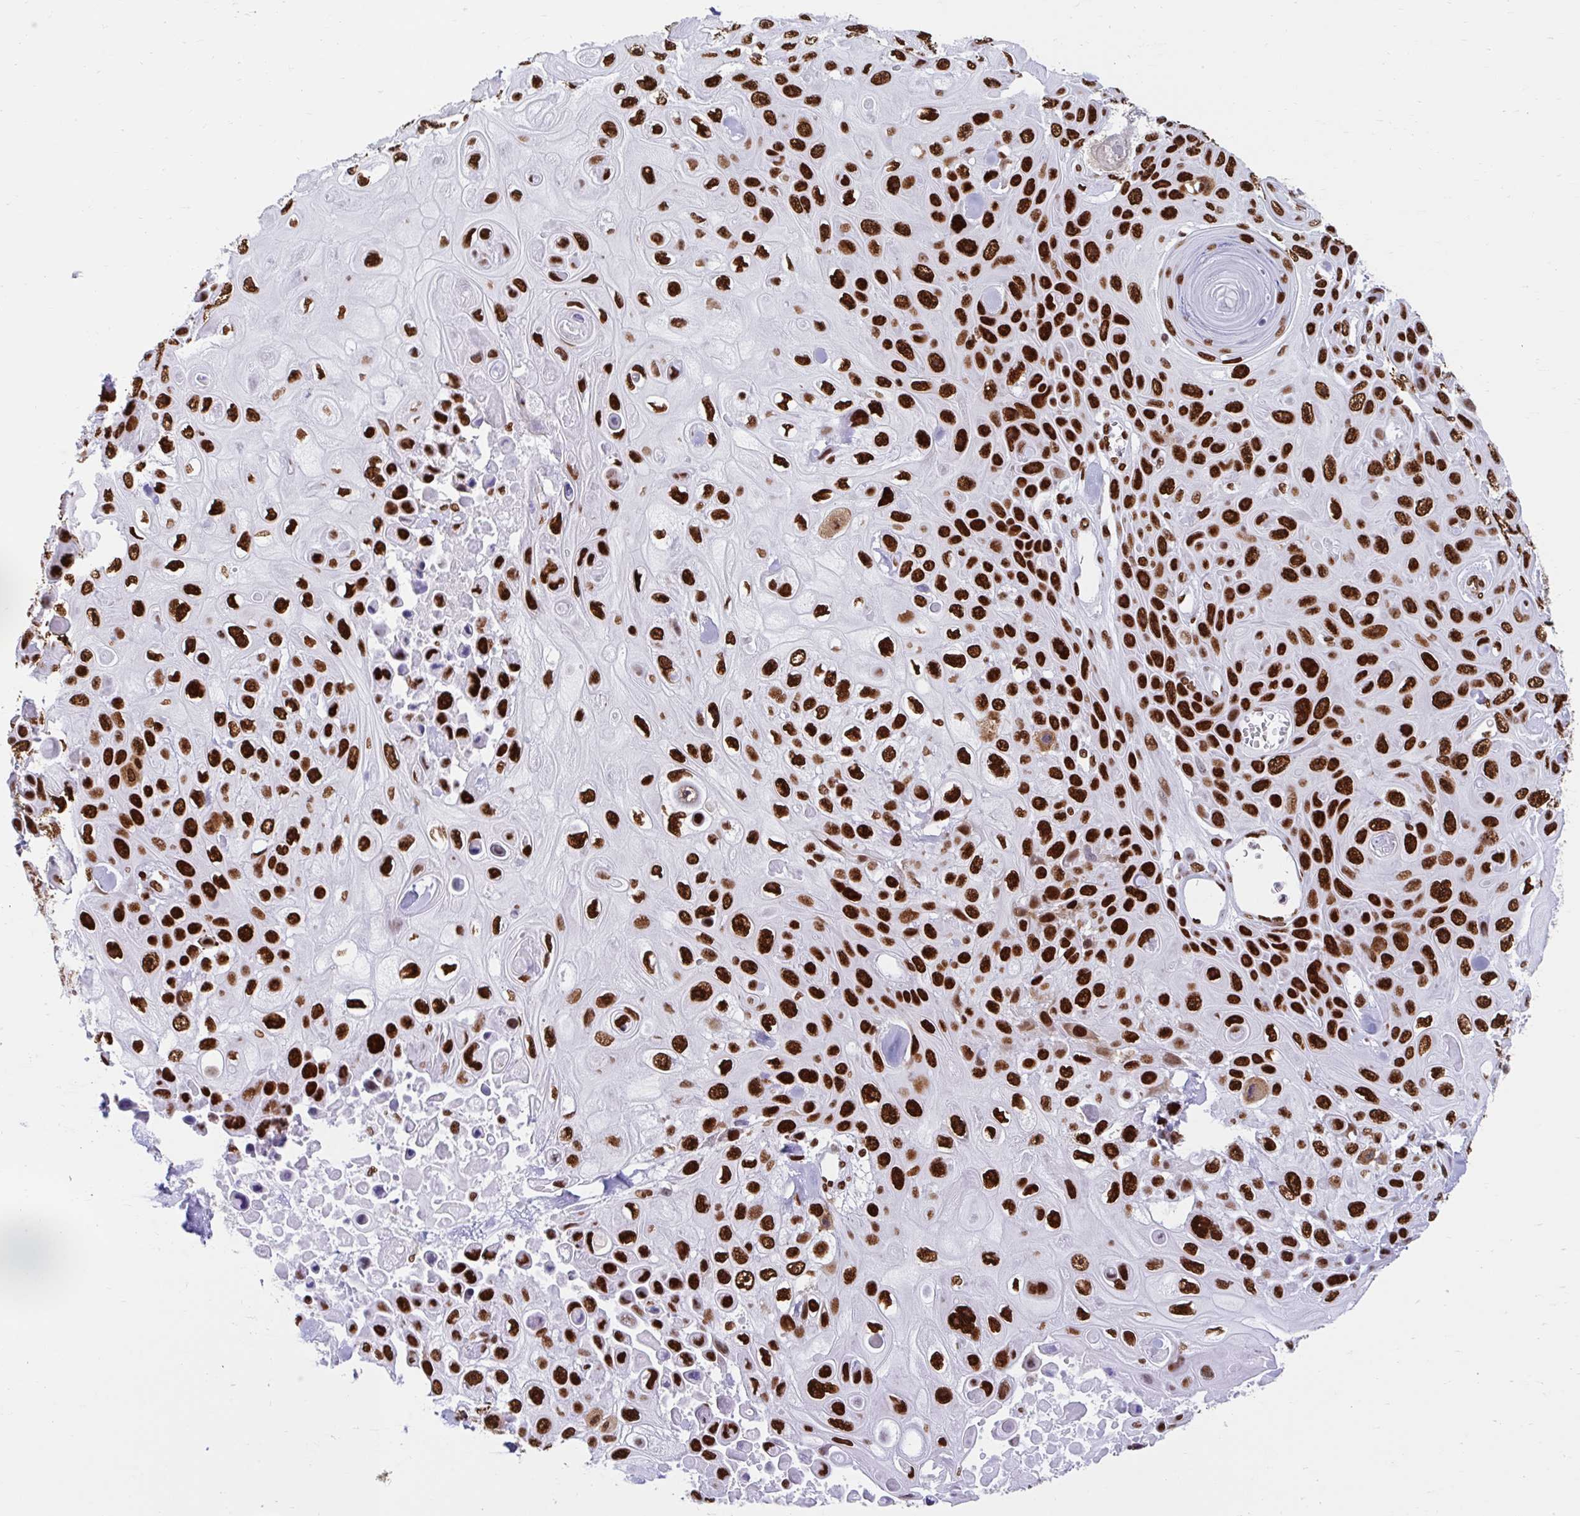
{"staining": {"intensity": "strong", "quantity": ">75%", "location": "nuclear"}, "tissue": "skin cancer", "cell_type": "Tumor cells", "image_type": "cancer", "snomed": [{"axis": "morphology", "description": "Squamous cell carcinoma, NOS"}, {"axis": "topography", "description": "Skin"}], "caption": "High-magnification brightfield microscopy of skin cancer (squamous cell carcinoma) stained with DAB (3,3'-diaminobenzidine) (brown) and counterstained with hematoxylin (blue). tumor cells exhibit strong nuclear expression is present in approximately>75% of cells.", "gene": "KHDRBS1", "patient": {"sex": "male", "age": 82}}